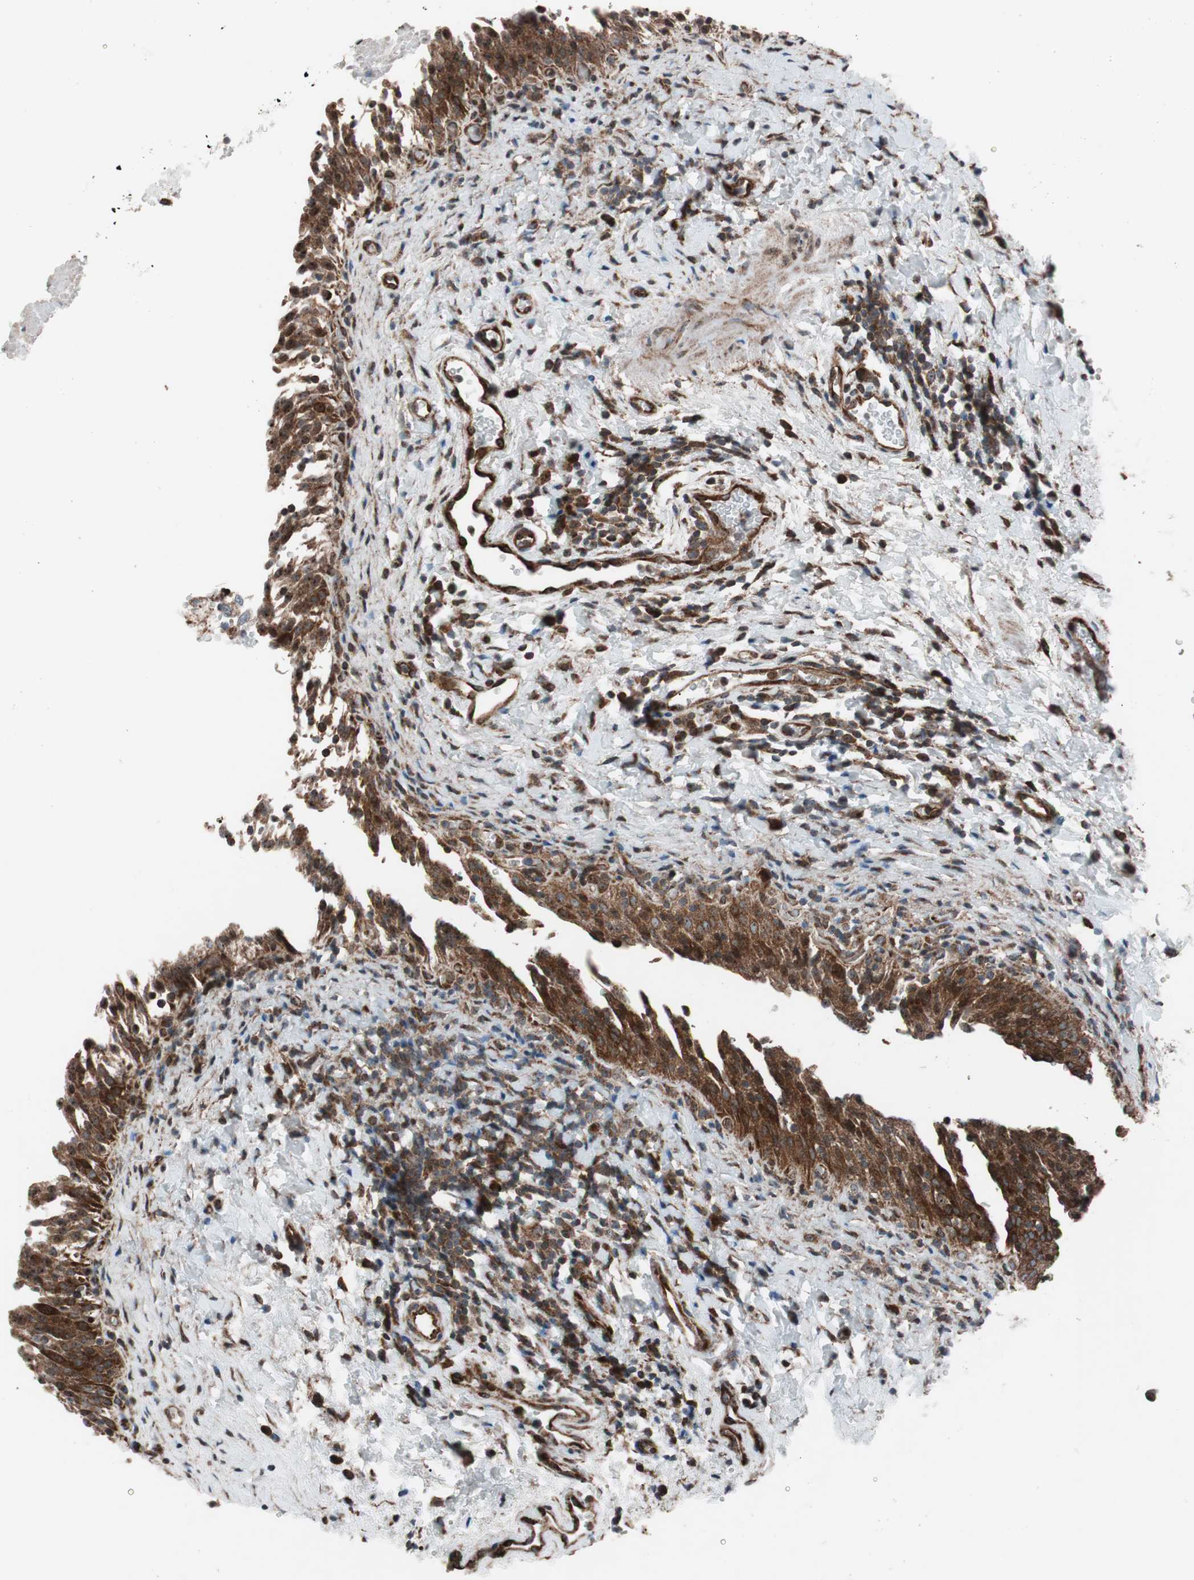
{"staining": {"intensity": "strong", "quantity": ">75%", "location": "cytoplasmic/membranous"}, "tissue": "urinary bladder", "cell_type": "Urothelial cells", "image_type": "normal", "snomed": [{"axis": "morphology", "description": "Normal tissue, NOS"}, {"axis": "topography", "description": "Urinary bladder"}], "caption": "Immunohistochemical staining of normal urinary bladder shows high levels of strong cytoplasmic/membranous expression in about >75% of urothelial cells.", "gene": "CCL14", "patient": {"sex": "male", "age": 51}}